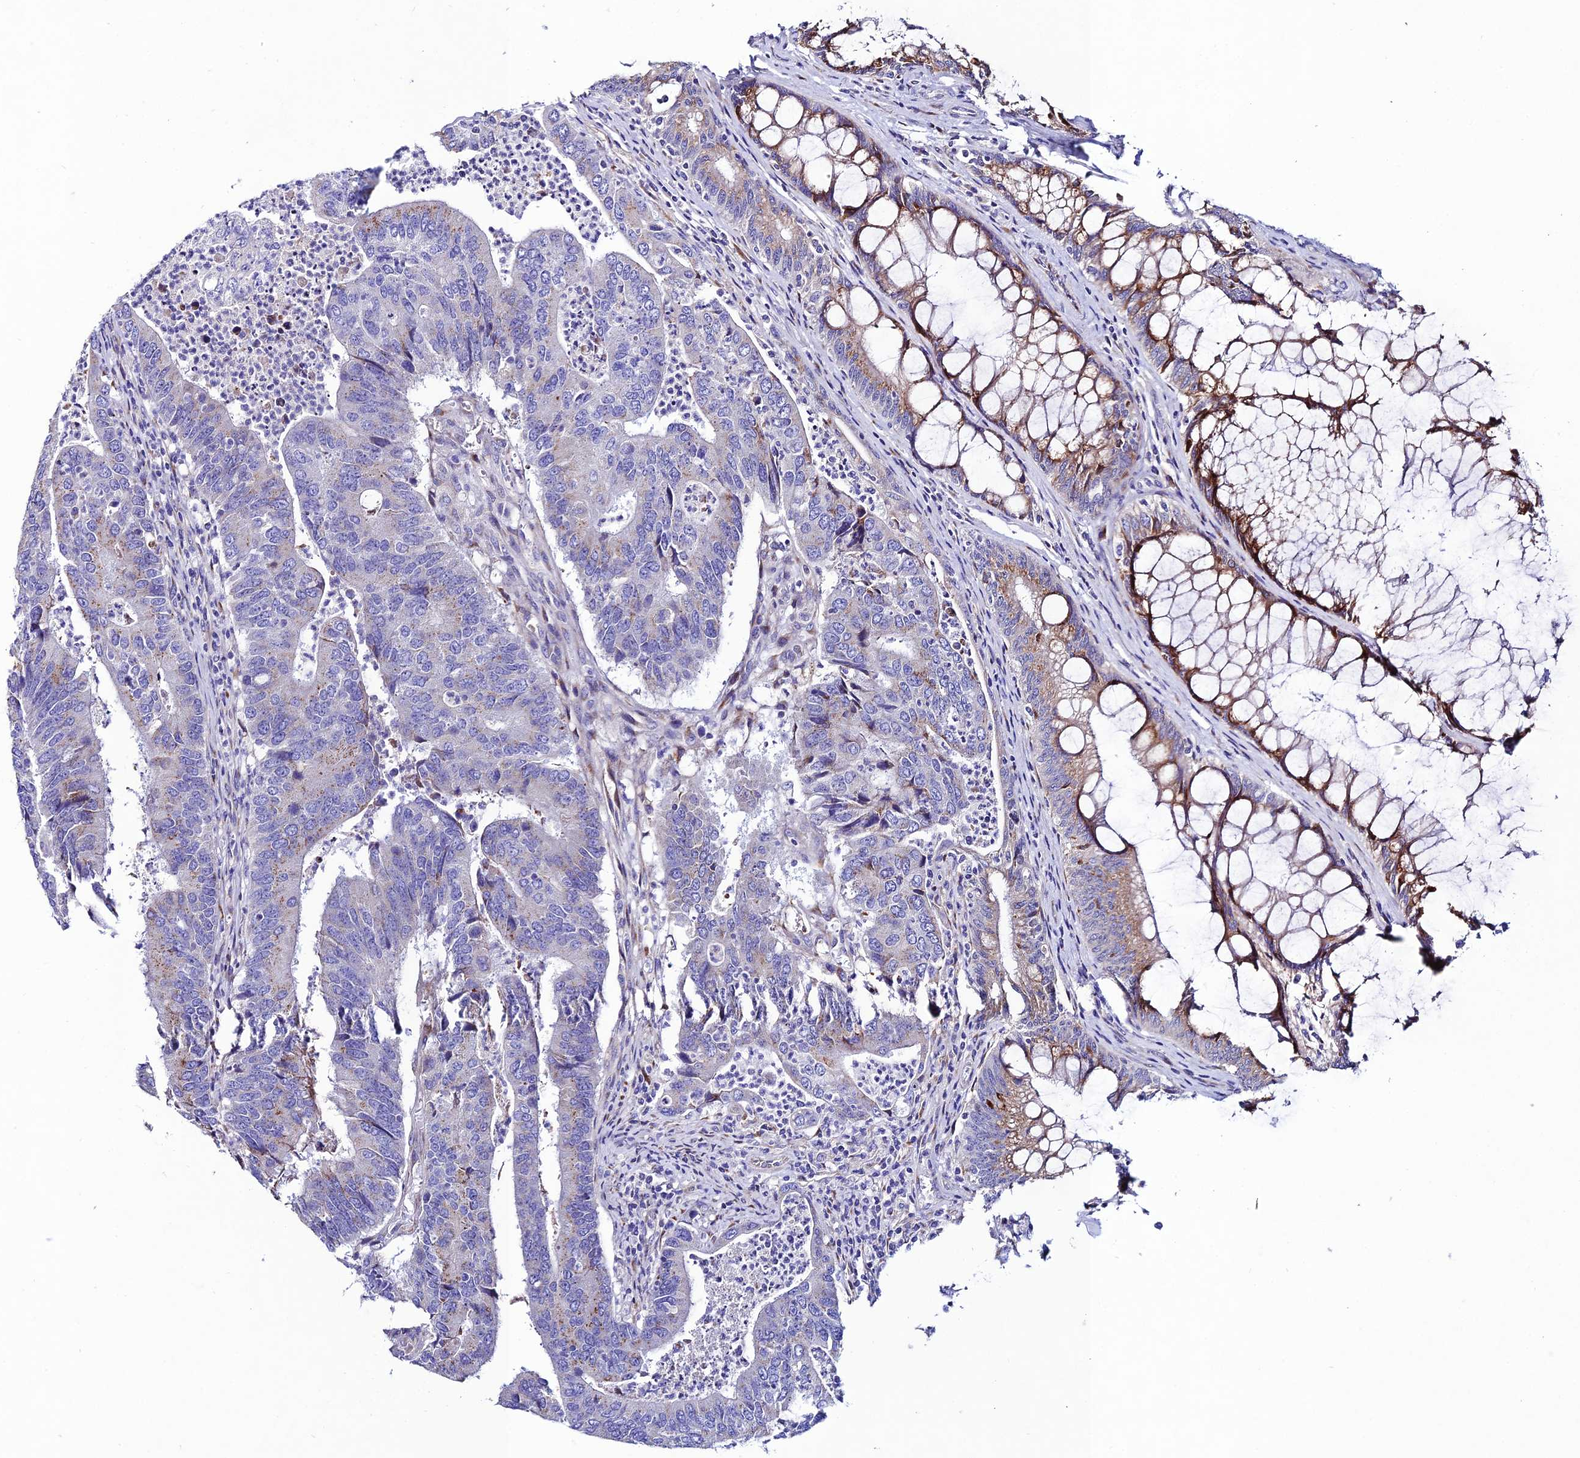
{"staining": {"intensity": "weak", "quantity": "<25%", "location": "cytoplasmic/membranous"}, "tissue": "colorectal cancer", "cell_type": "Tumor cells", "image_type": "cancer", "snomed": [{"axis": "morphology", "description": "Adenocarcinoma, NOS"}, {"axis": "topography", "description": "Colon"}], "caption": "The image reveals no significant expression in tumor cells of adenocarcinoma (colorectal). The staining was performed using DAB (3,3'-diaminobenzidine) to visualize the protein expression in brown, while the nuclei were stained in blue with hematoxylin (Magnification: 20x).", "gene": "OR51Q1", "patient": {"sex": "female", "age": 67}}